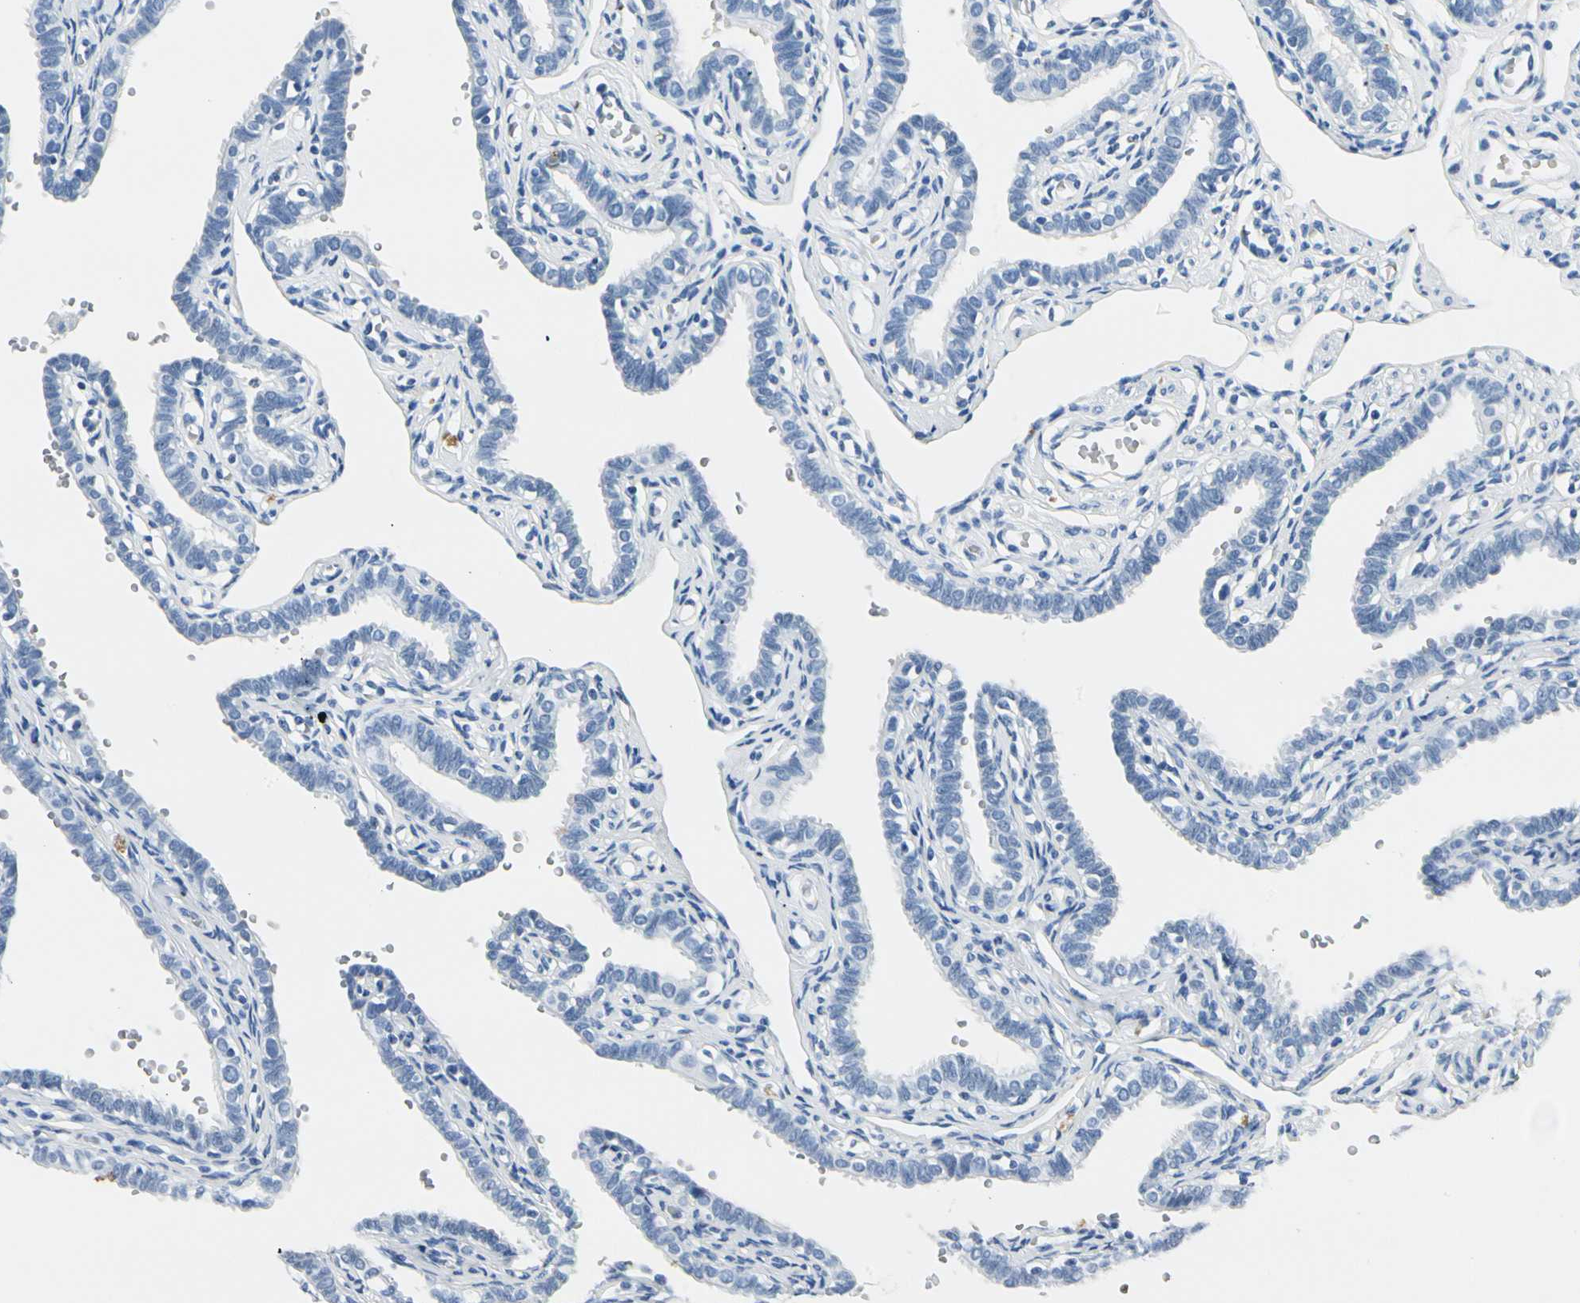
{"staining": {"intensity": "negative", "quantity": "none", "location": "none"}, "tissue": "fallopian tube", "cell_type": "Glandular cells", "image_type": "normal", "snomed": [{"axis": "morphology", "description": "Normal tissue, NOS"}, {"axis": "topography", "description": "Fallopian tube"}], "caption": "There is no significant expression in glandular cells of fallopian tube. The staining was performed using DAB (3,3'-diaminobenzidine) to visualize the protein expression in brown, while the nuclei were stained in blue with hematoxylin (Magnification: 20x).", "gene": "CA1", "patient": {"sex": "female", "age": 35}}